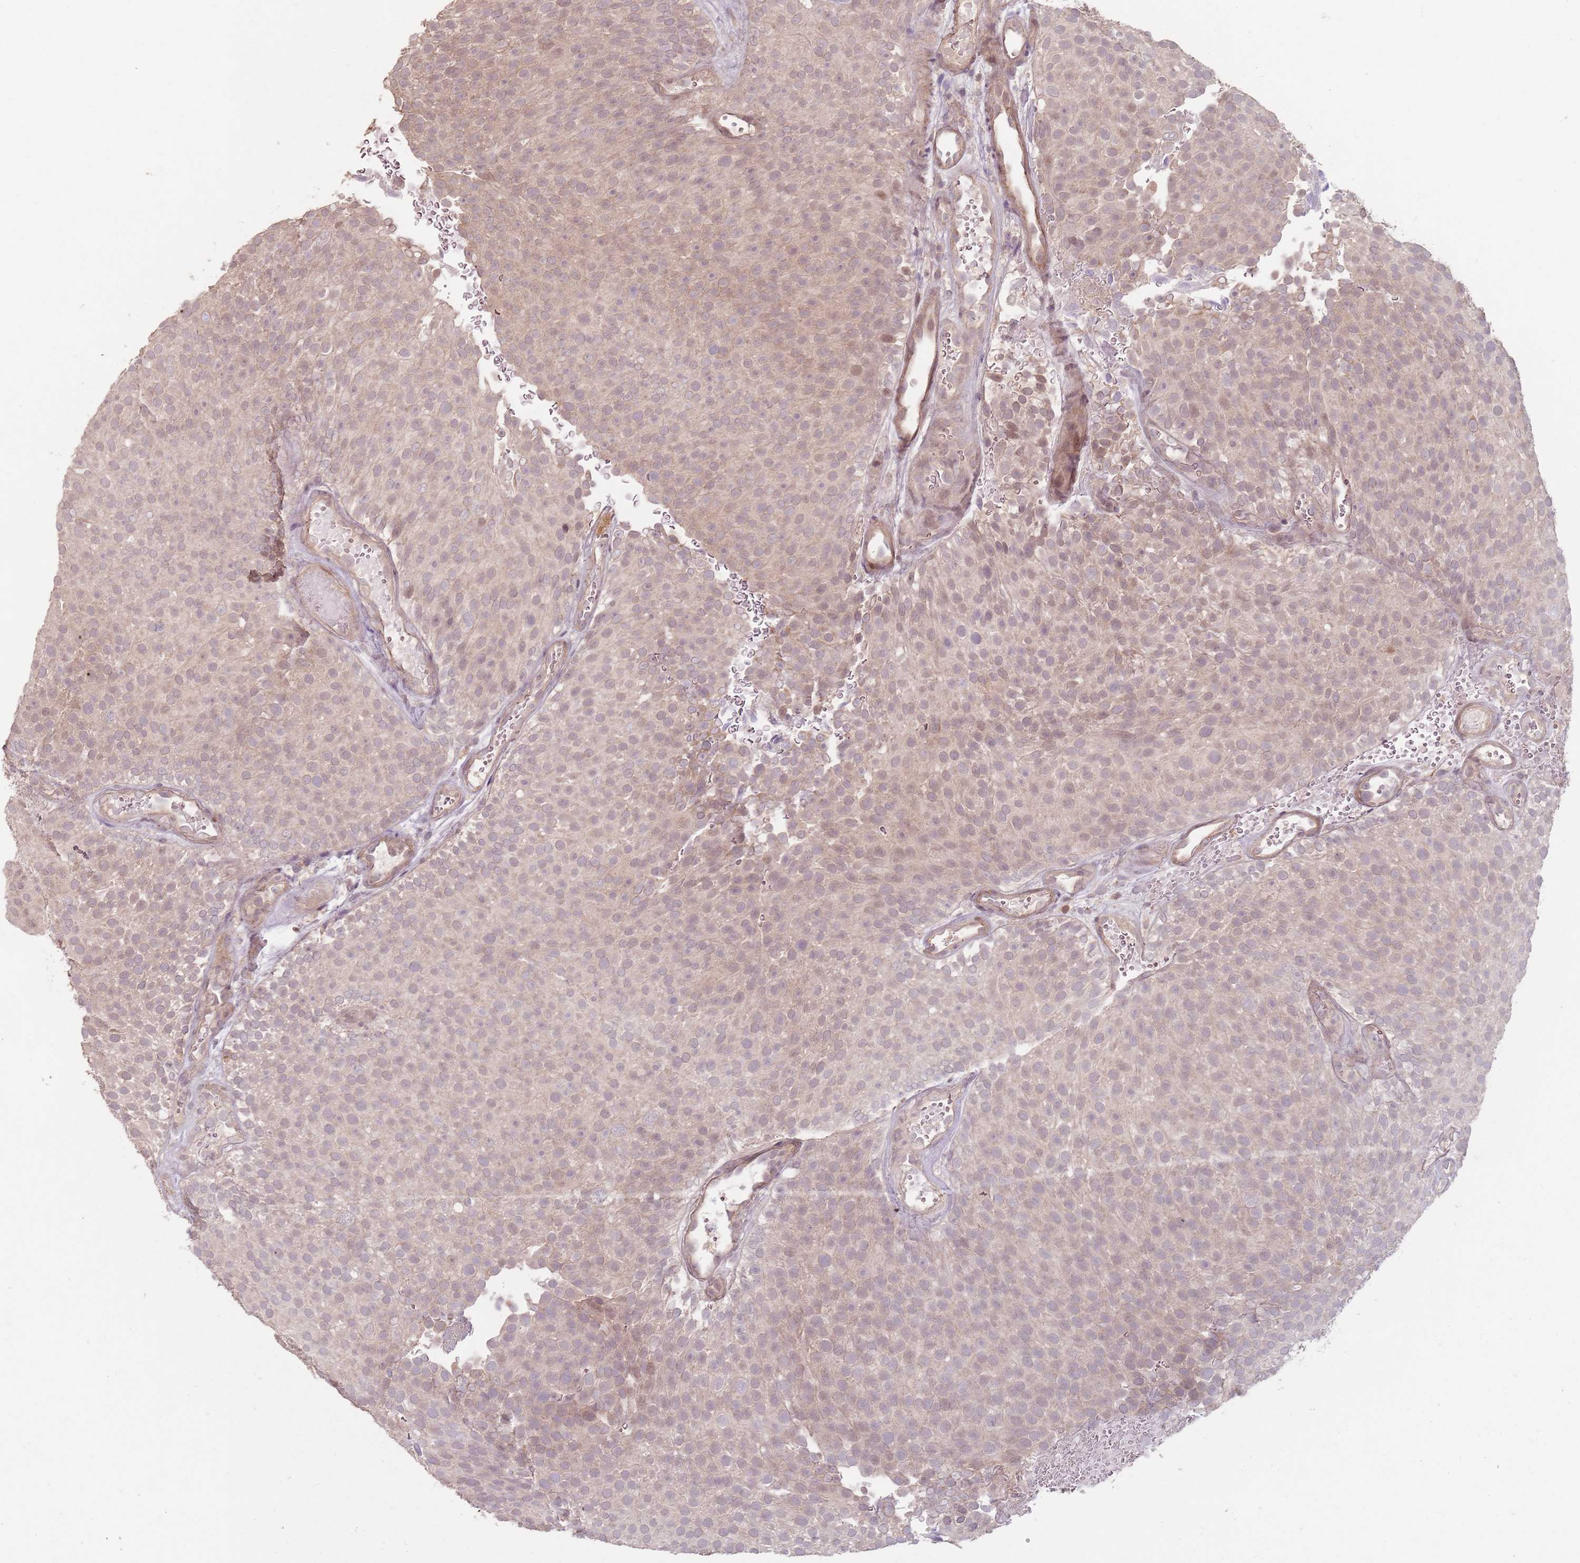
{"staining": {"intensity": "weak", "quantity": "<25%", "location": "cytoplasmic/membranous"}, "tissue": "urothelial cancer", "cell_type": "Tumor cells", "image_type": "cancer", "snomed": [{"axis": "morphology", "description": "Urothelial carcinoma, Low grade"}, {"axis": "topography", "description": "Urinary bladder"}], "caption": "Tumor cells are negative for brown protein staining in urothelial cancer.", "gene": "CCDC168", "patient": {"sex": "male", "age": 78}}